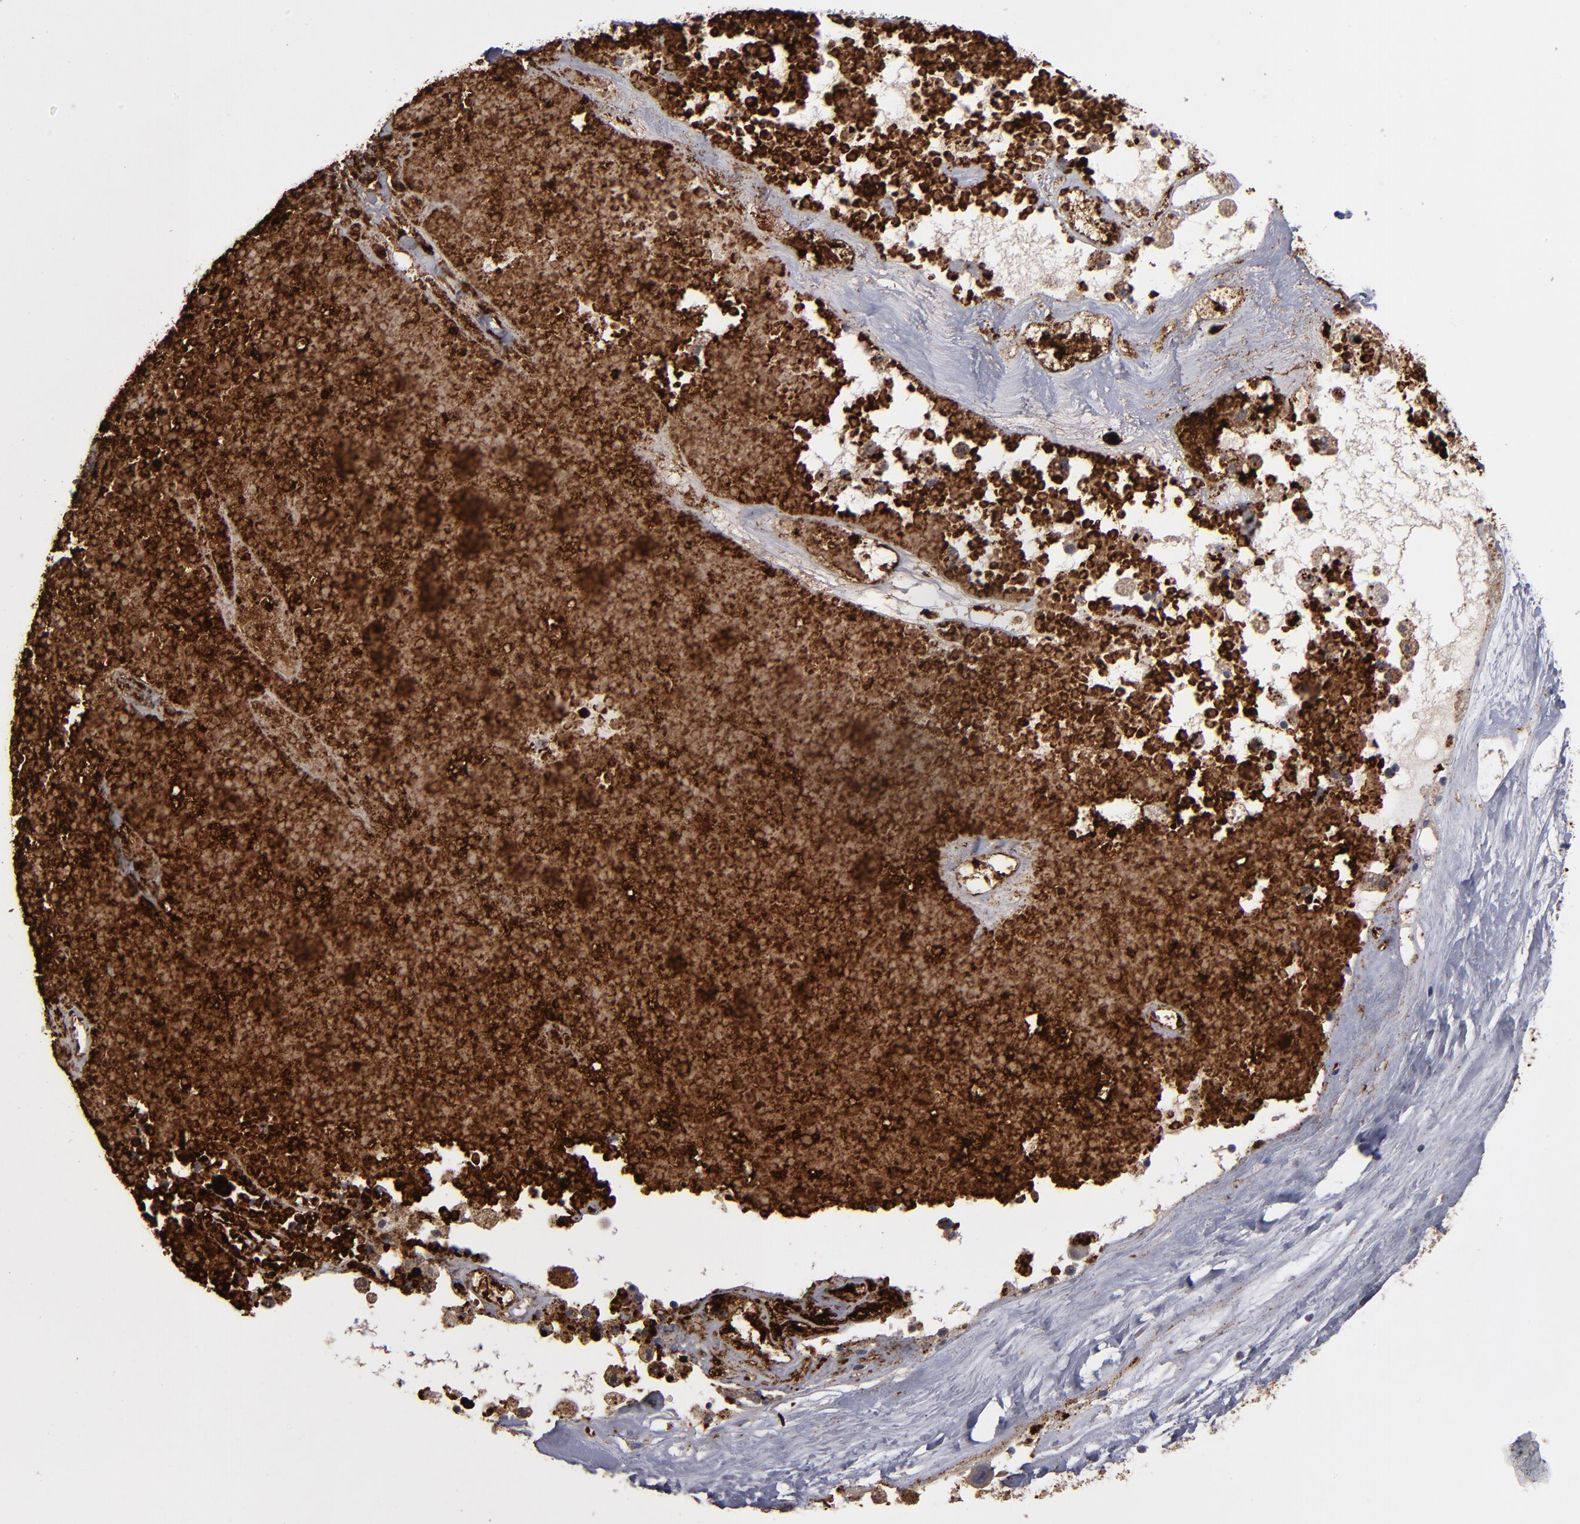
{"staining": {"intensity": "strong", "quantity": ">75%", "location": "cytoplasmic/membranous"}, "tissue": "ovarian cancer", "cell_type": "Tumor cells", "image_type": "cancer", "snomed": [{"axis": "morphology", "description": "Cystadenocarcinoma, serous, NOS"}, {"axis": "topography", "description": "Ovary"}], "caption": "IHC micrograph of neoplastic tissue: human ovarian cancer stained using immunohistochemistry (IHC) demonstrates high levels of strong protein expression localized specifically in the cytoplasmic/membranous of tumor cells, appearing as a cytoplasmic/membranous brown color.", "gene": "GPM6B", "patient": {"sex": "female", "age": 66}}